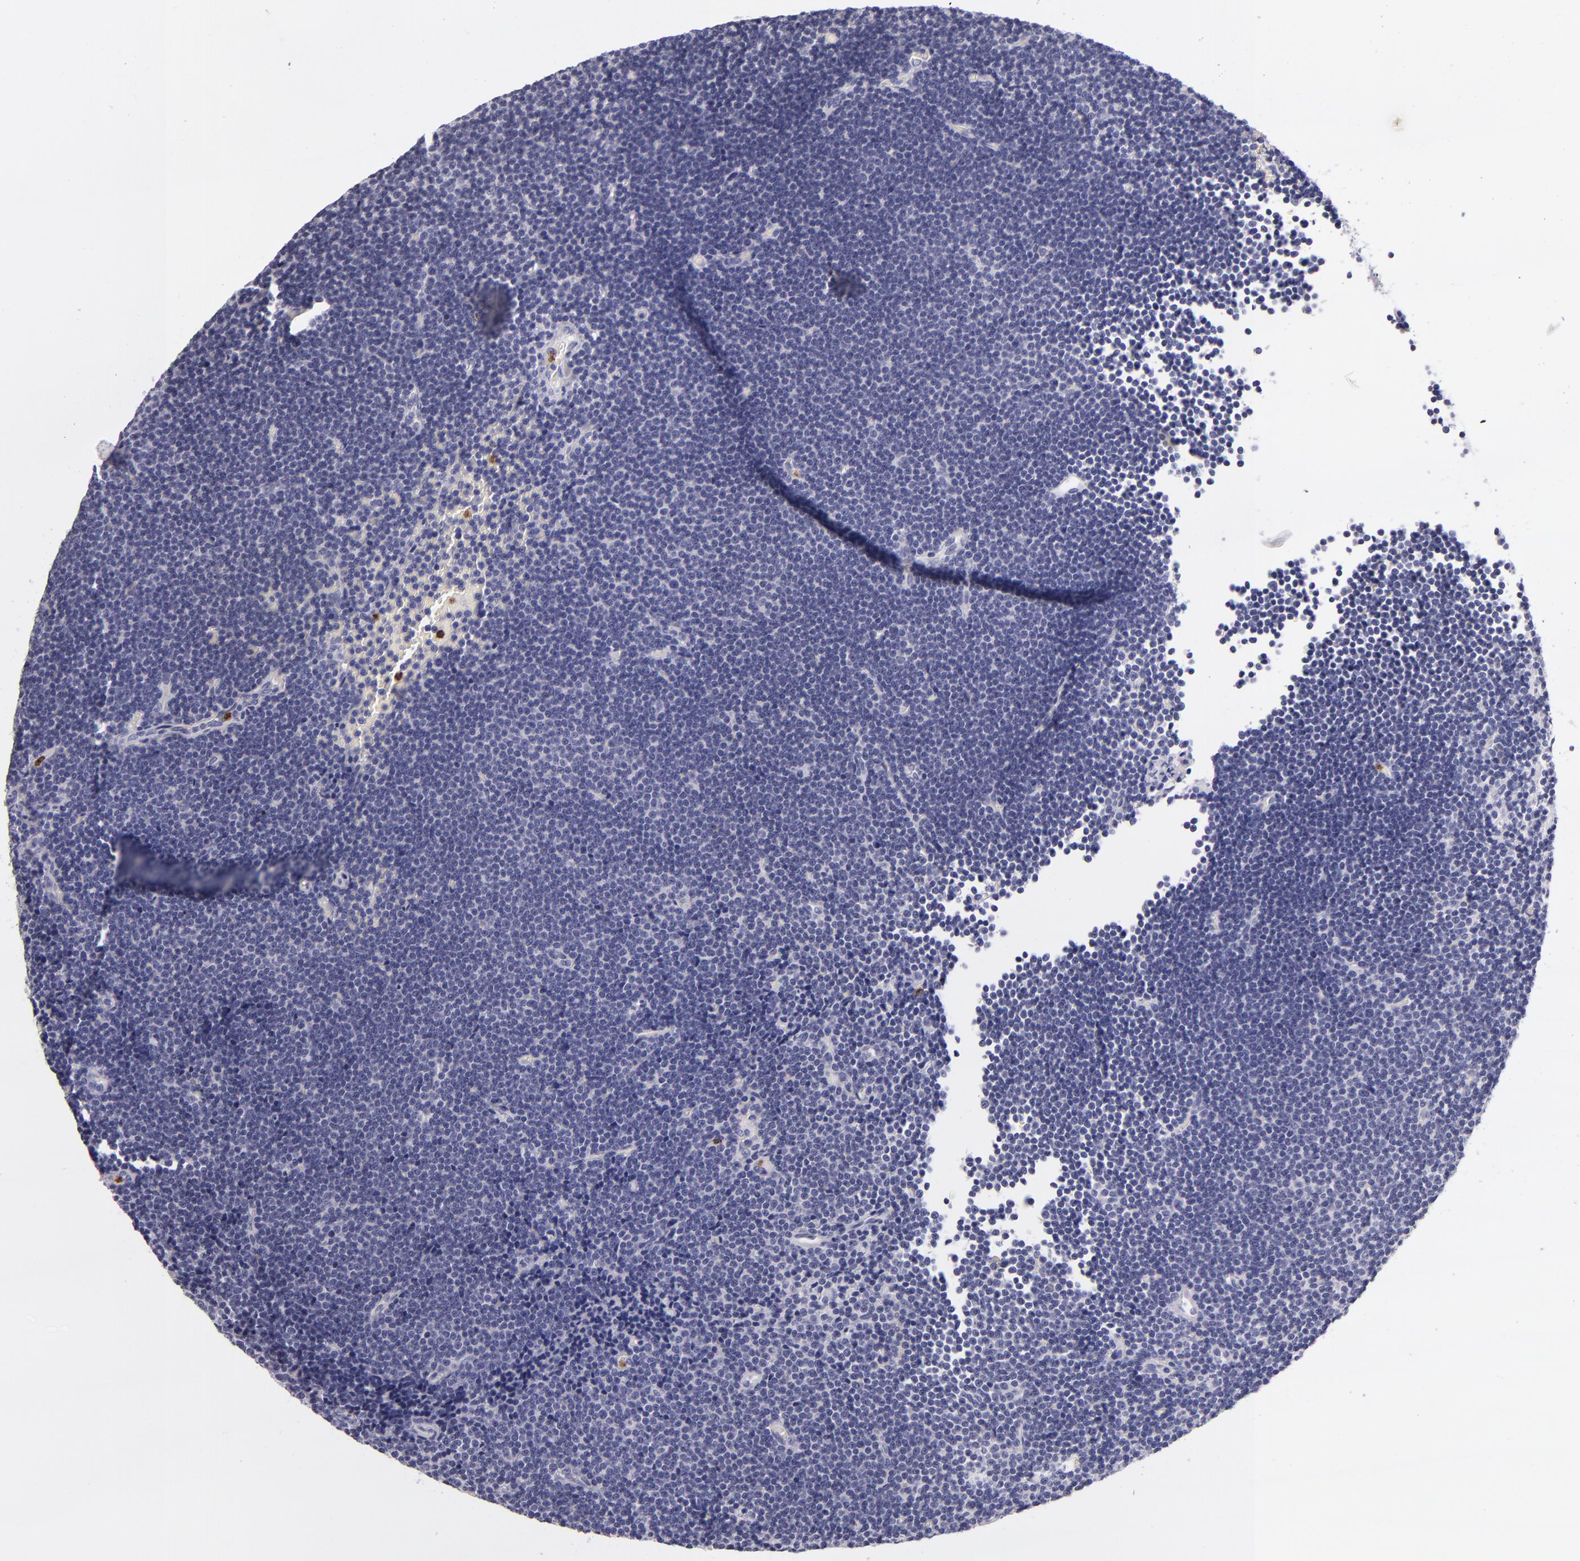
{"staining": {"intensity": "negative", "quantity": "none", "location": "none"}, "tissue": "lymphoma", "cell_type": "Tumor cells", "image_type": "cancer", "snomed": [{"axis": "morphology", "description": "Malignant lymphoma, non-Hodgkin's type, Low grade"}, {"axis": "topography", "description": "Lymph node"}], "caption": "The micrograph demonstrates no staining of tumor cells in malignant lymphoma, non-Hodgkin's type (low-grade).", "gene": "CDH3", "patient": {"sex": "female", "age": 73}}